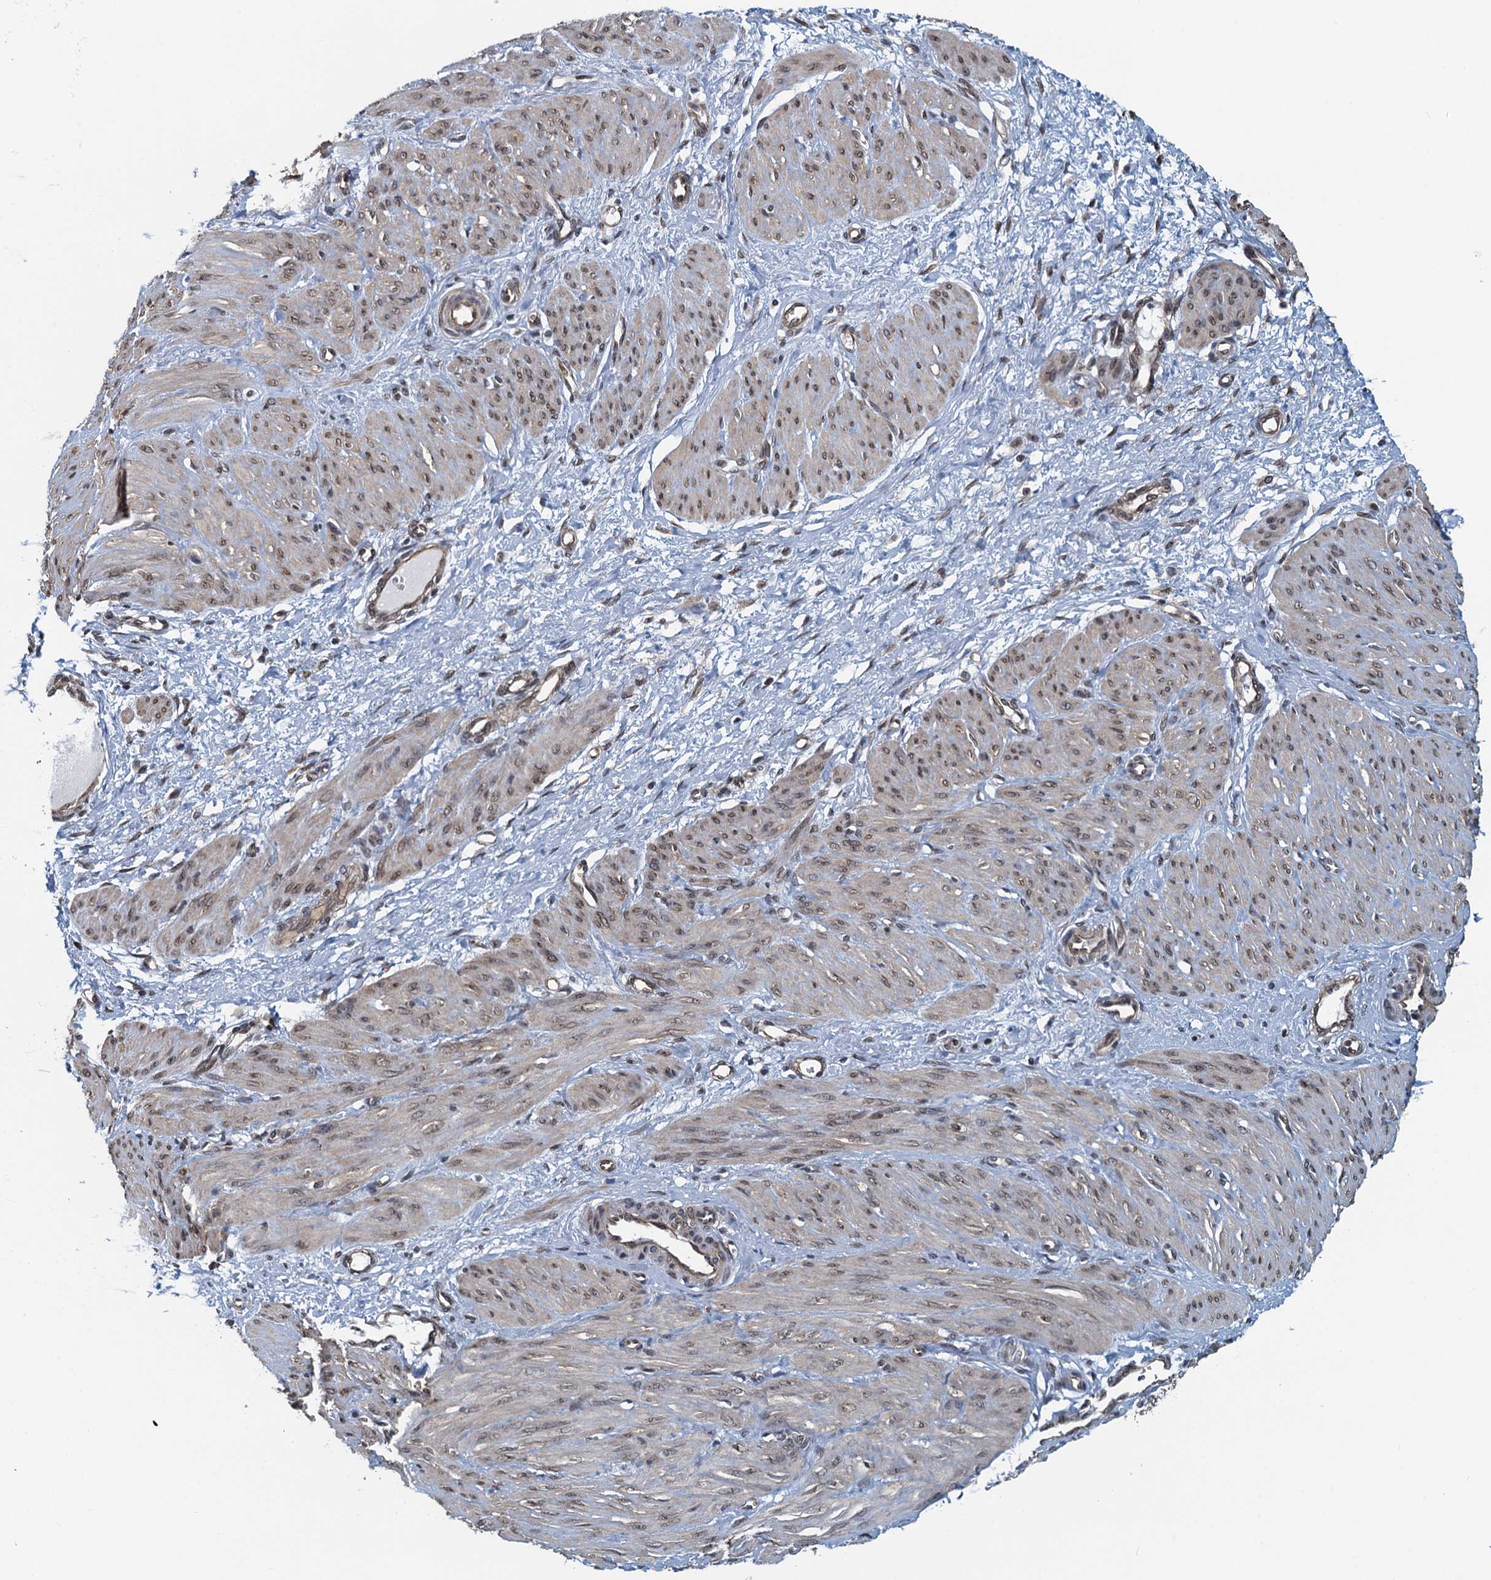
{"staining": {"intensity": "weak", "quantity": ">75%", "location": "nuclear"}, "tissue": "smooth muscle", "cell_type": "Smooth muscle cells", "image_type": "normal", "snomed": [{"axis": "morphology", "description": "Normal tissue, NOS"}, {"axis": "topography", "description": "Endometrium"}], "caption": "Protein analysis of unremarkable smooth muscle shows weak nuclear expression in about >75% of smooth muscle cells. (brown staining indicates protein expression, while blue staining denotes nuclei).", "gene": "CCDC34", "patient": {"sex": "female", "age": 33}}